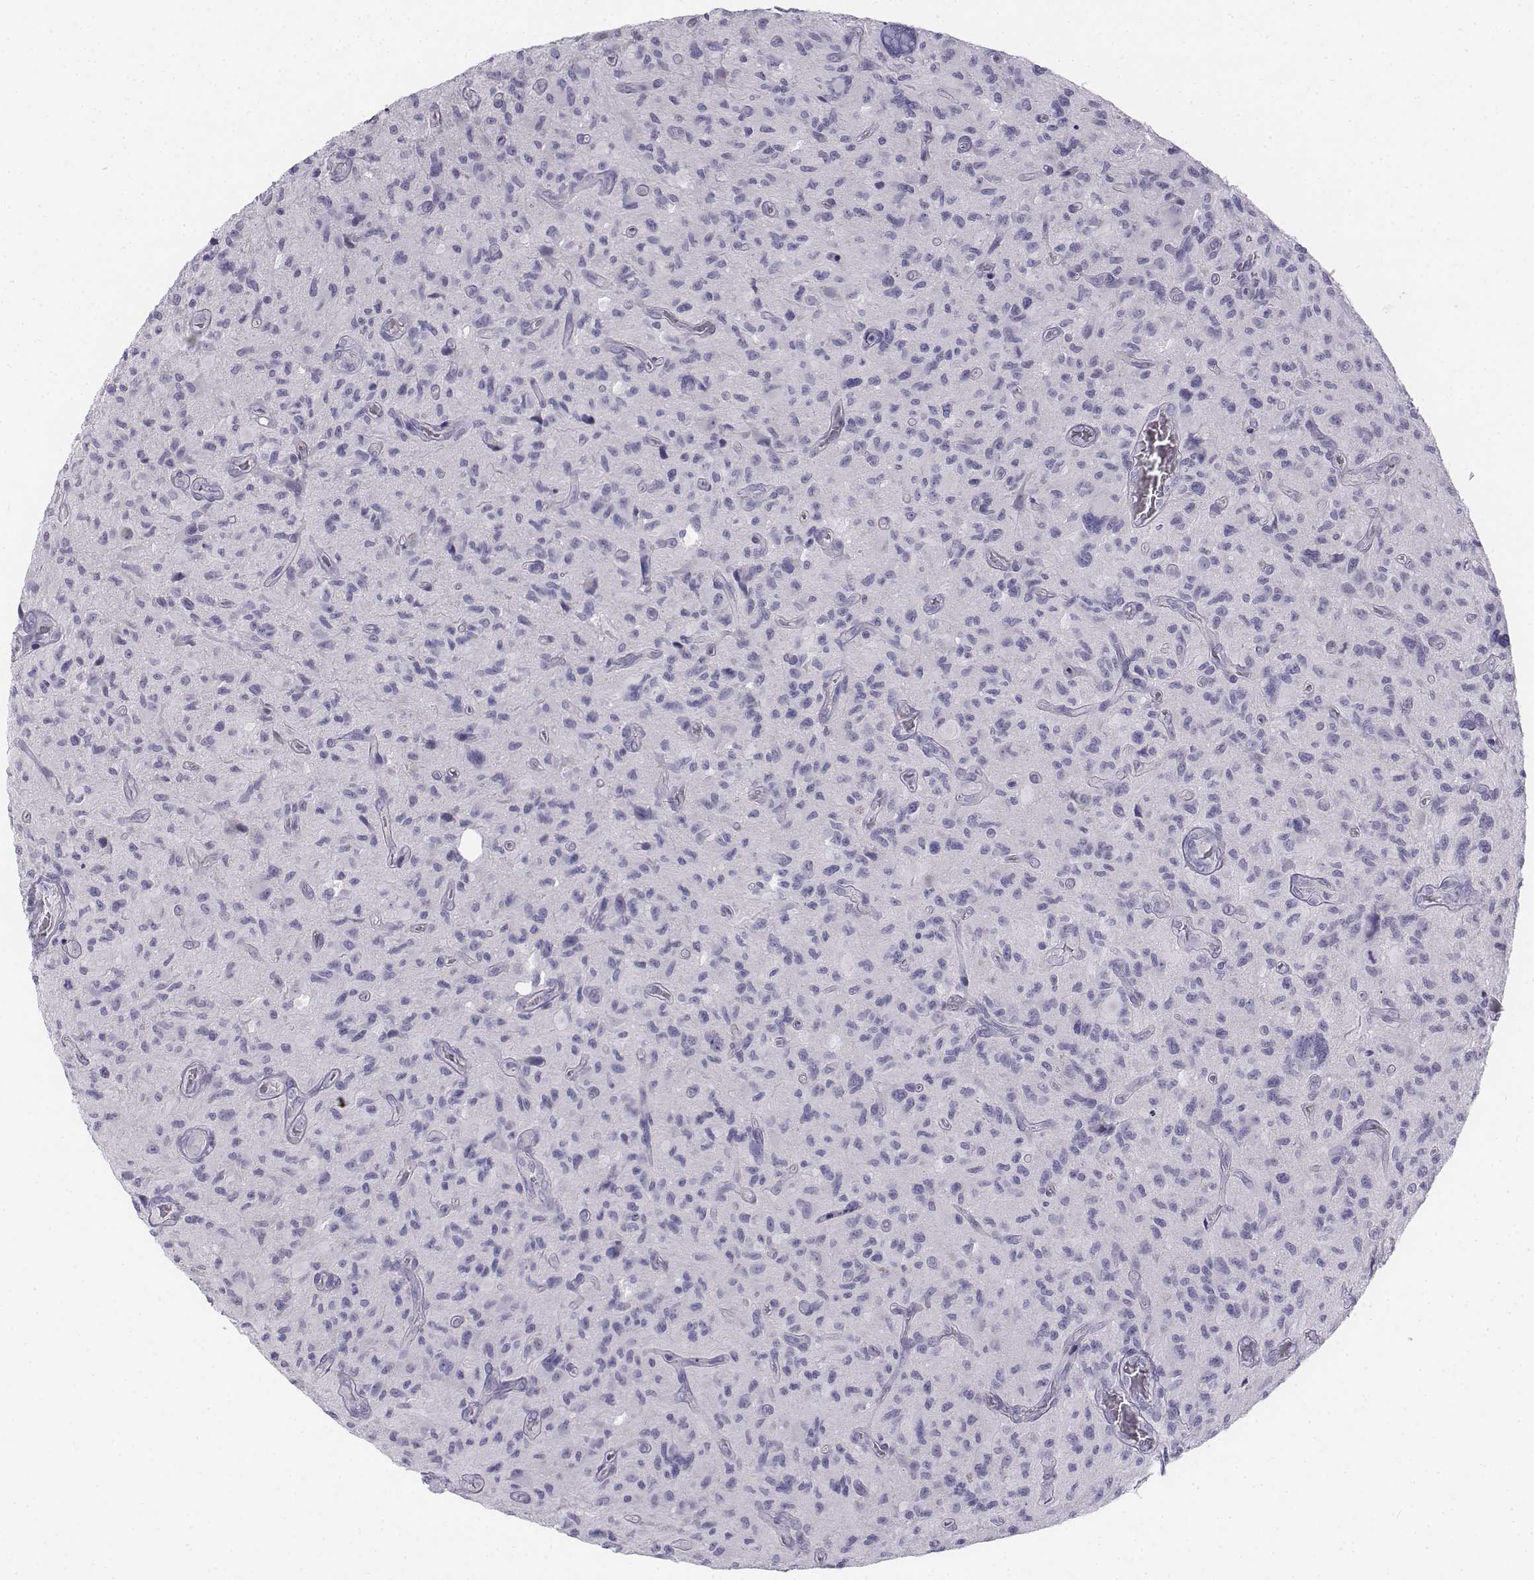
{"staining": {"intensity": "negative", "quantity": "none", "location": "none"}, "tissue": "glioma", "cell_type": "Tumor cells", "image_type": "cancer", "snomed": [{"axis": "morphology", "description": "Glioma, malignant, NOS"}, {"axis": "morphology", "description": "Glioma, malignant, High grade"}, {"axis": "topography", "description": "Brain"}], "caption": "An image of glioma stained for a protein reveals no brown staining in tumor cells.", "gene": "TH", "patient": {"sex": "female", "age": 71}}